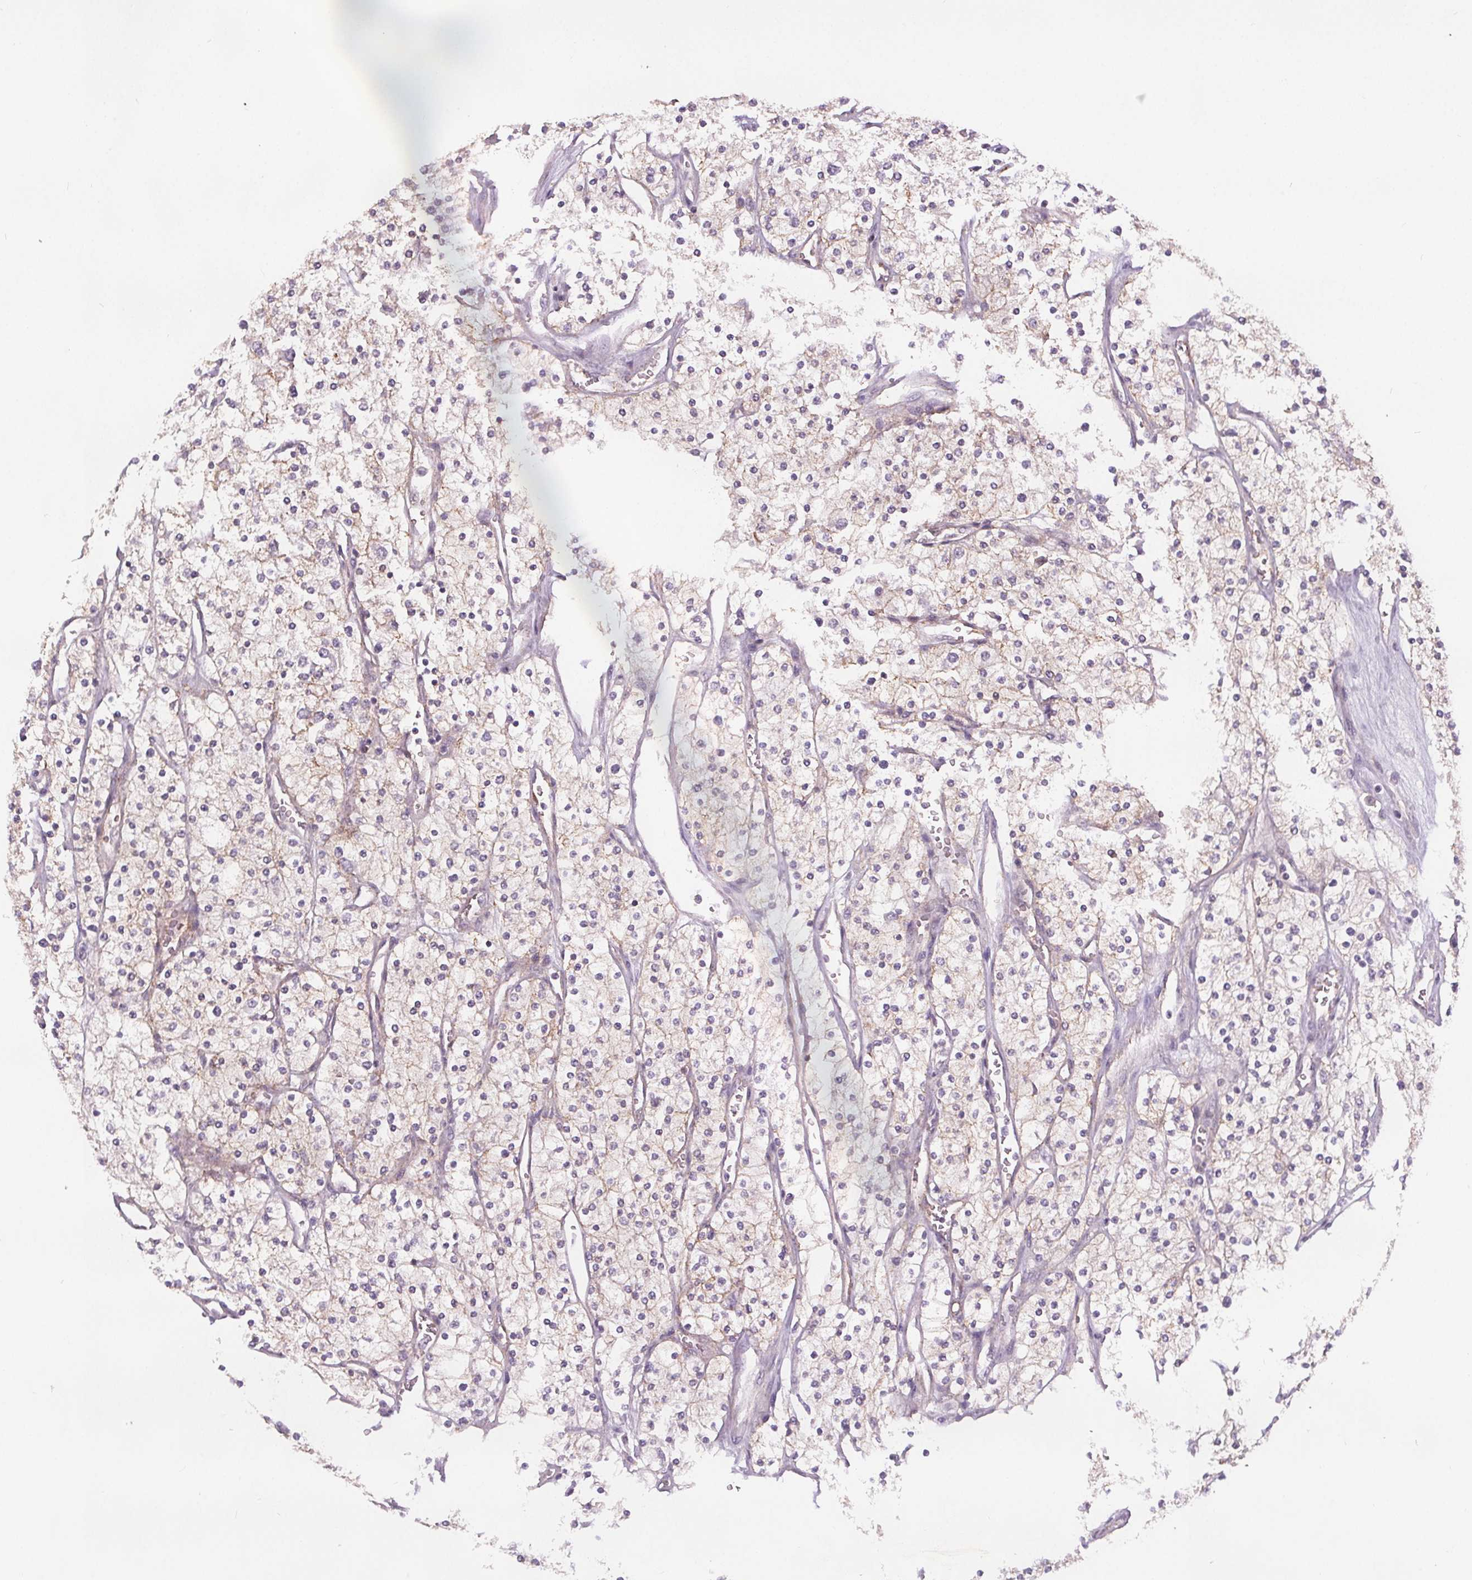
{"staining": {"intensity": "weak", "quantity": "<25%", "location": "cytoplasmic/membranous"}, "tissue": "renal cancer", "cell_type": "Tumor cells", "image_type": "cancer", "snomed": [{"axis": "morphology", "description": "Adenocarcinoma, NOS"}, {"axis": "topography", "description": "Kidney"}], "caption": "The image demonstrates no significant staining in tumor cells of renal cancer.", "gene": "ATP1A1", "patient": {"sex": "male", "age": 80}}